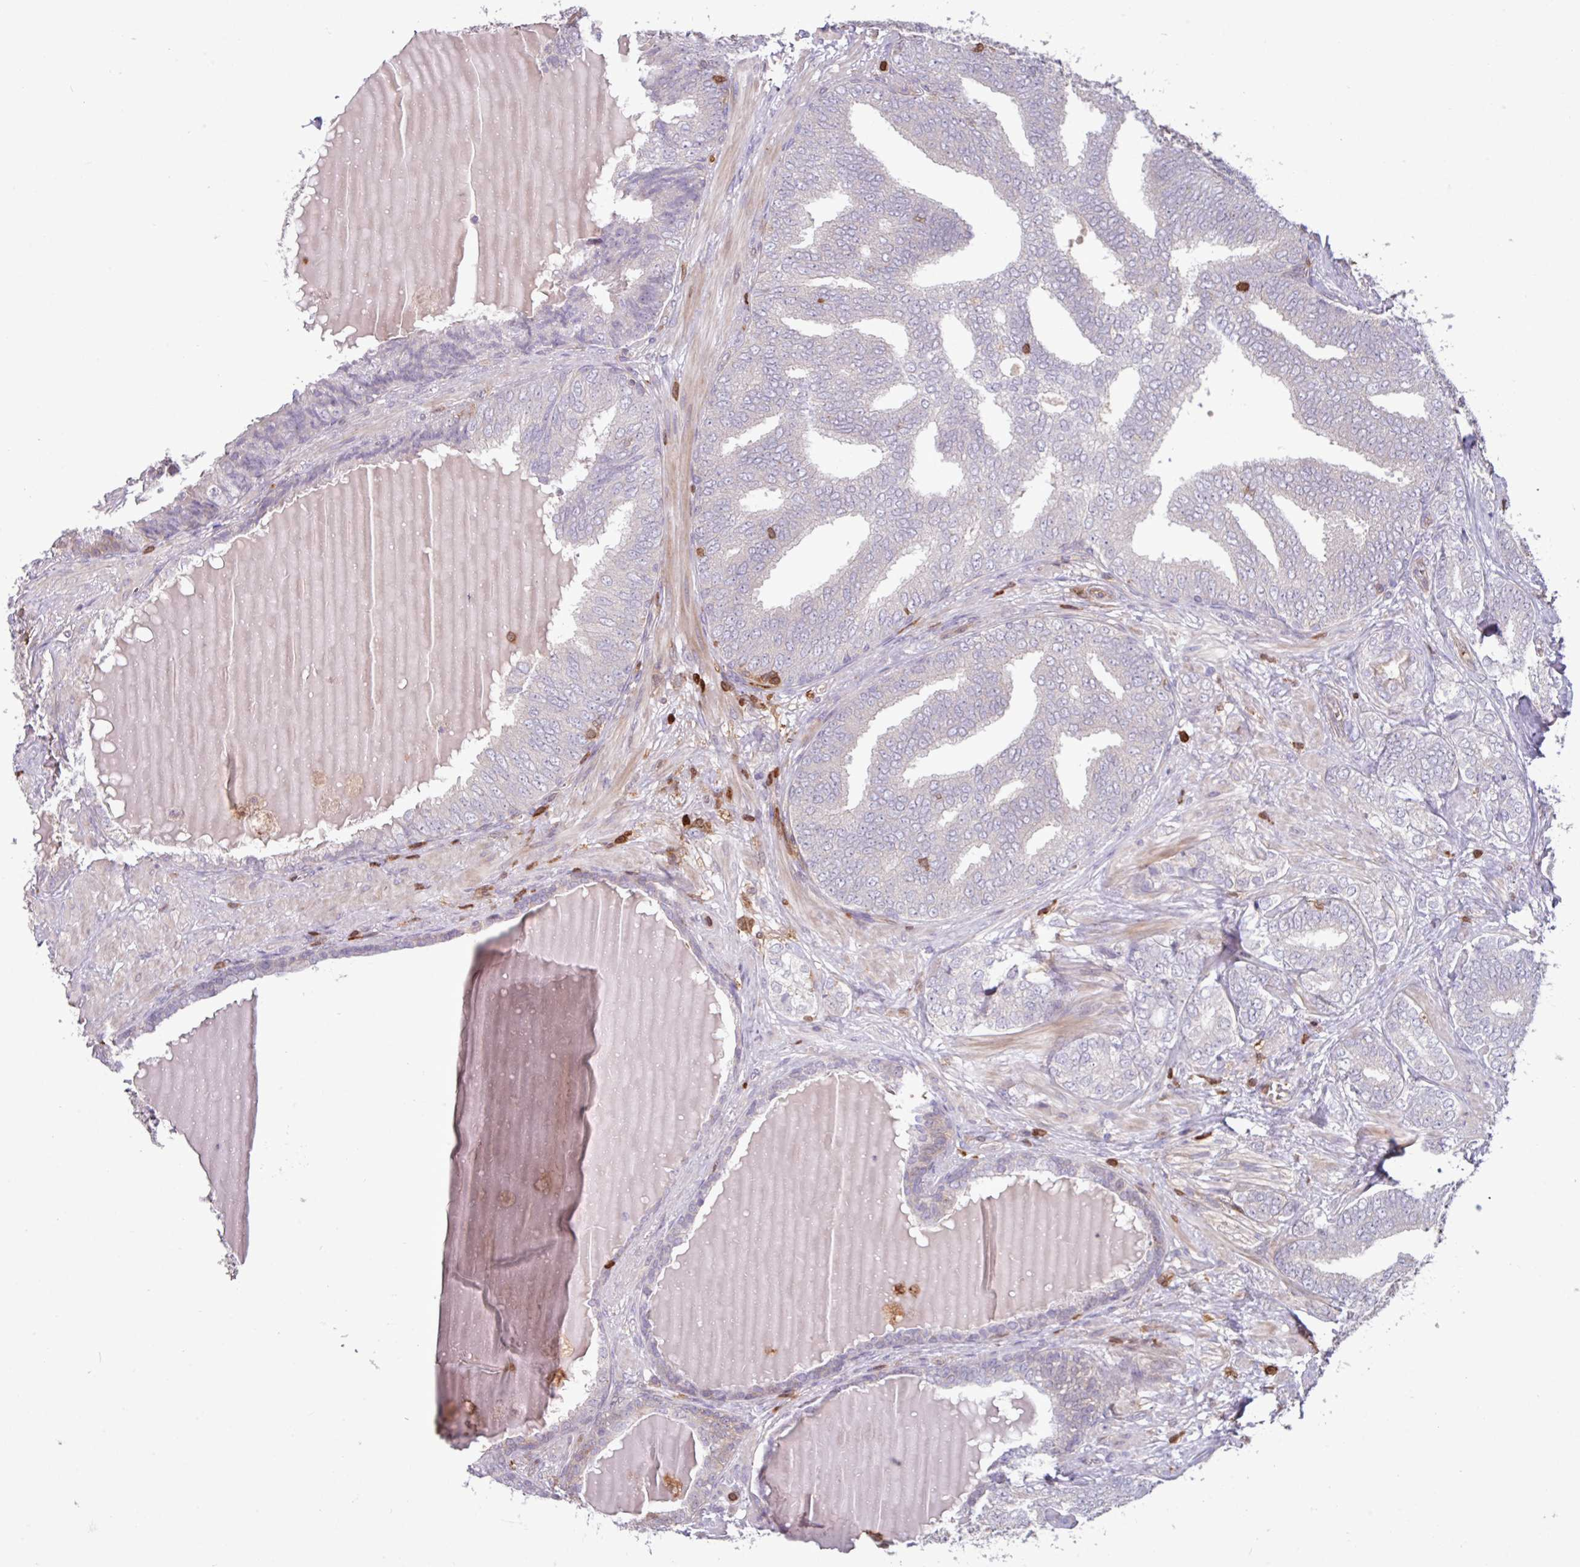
{"staining": {"intensity": "negative", "quantity": "none", "location": "none"}, "tissue": "prostate cancer", "cell_type": "Tumor cells", "image_type": "cancer", "snomed": [{"axis": "morphology", "description": "Adenocarcinoma, High grade"}, {"axis": "topography", "description": "Prostate"}], "caption": "The photomicrograph shows no staining of tumor cells in prostate cancer.", "gene": "SEC61G", "patient": {"sex": "male", "age": 72}}